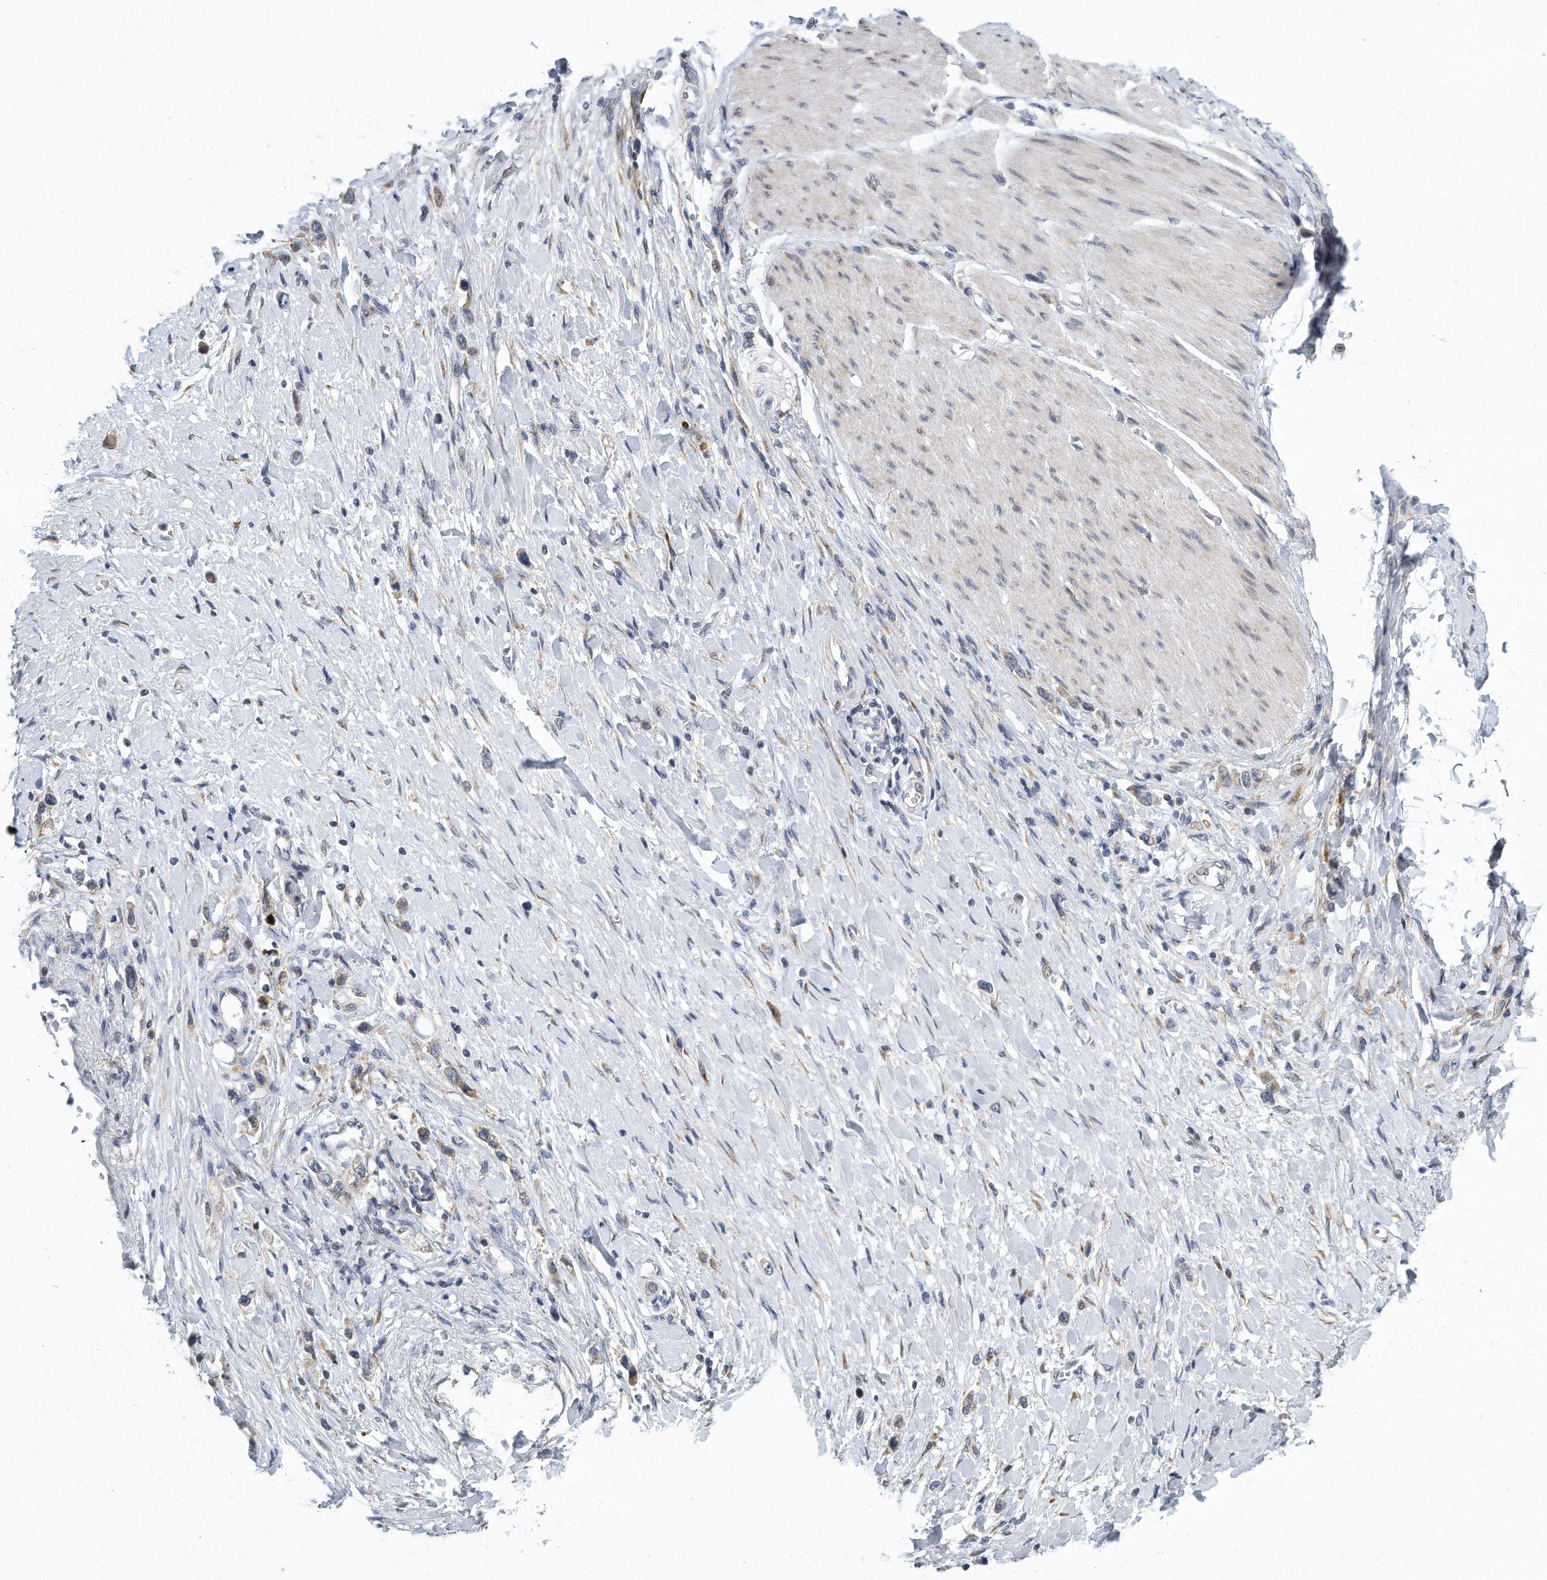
{"staining": {"intensity": "negative", "quantity": "none", "location": "none"}, "tissue": "stomach cancer", "cell_type": "Tumor cells", "image_type": "cancer", "snomed": [{"axis": "morphology", "description": "Adenocarcinoma, NOS"}, {"axis": "topography", "description": "Stomach"}], "caption": "Immunohistochemistry (IHC) histopathology image of neoplastic tissue: stomach cancer stained with DAB reveals no significant protein positivity in tumor cells.", "gene": "VLDLR", "patient": {"sex": "female", "age": 65}}